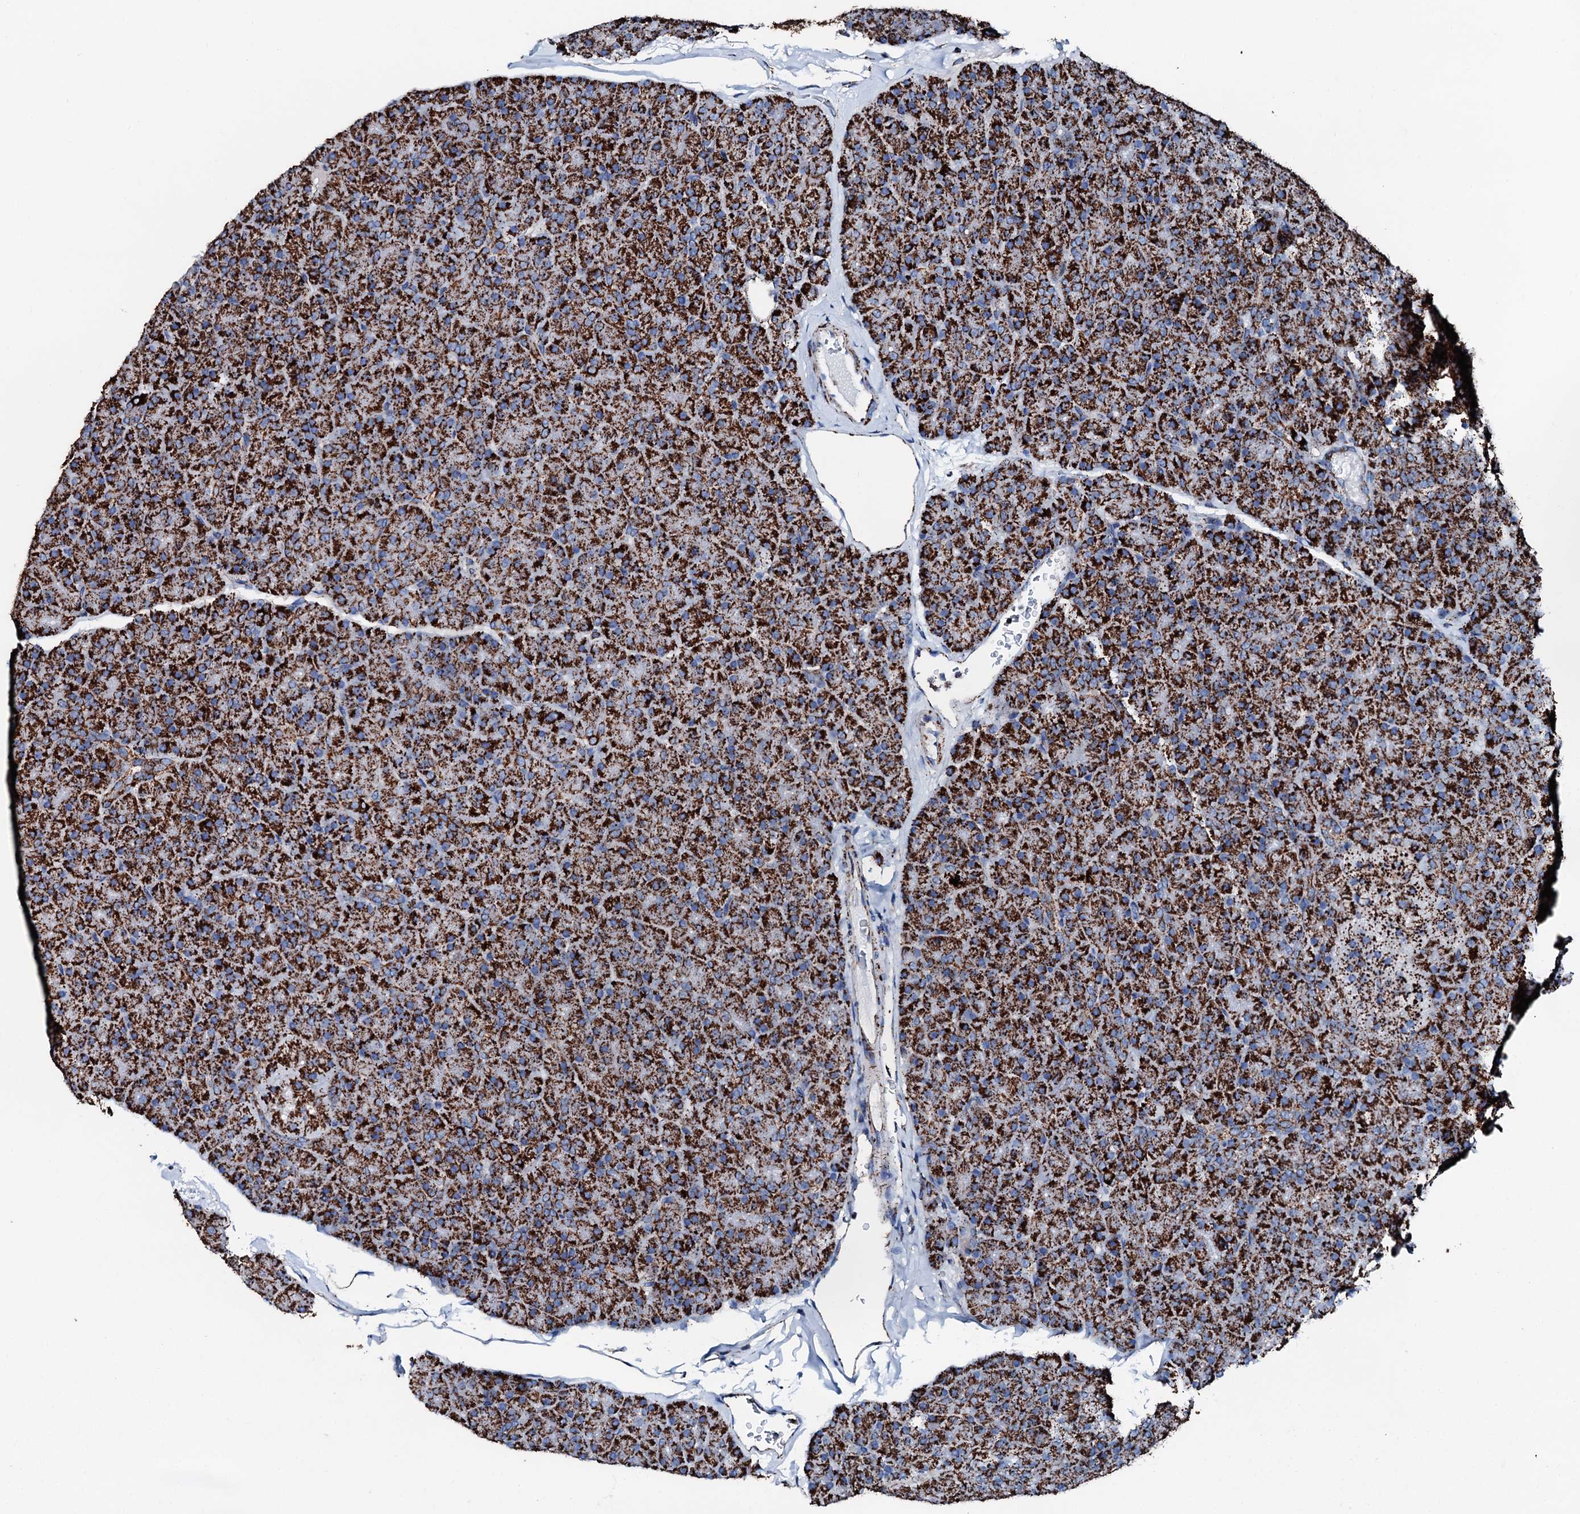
{"staining": {"intensity": "strong", "quantity": ">75%", "location": "cytoplasmic/membranous"}, "tissue": "pancreas", "cell_type": "Exocrine glandular cells", "image_type": "normal", "snomed": [{"axis": "morphology", "description": "Normal tissue, NOS"}, {"axis": "topography", "description": "Pancreas"}], "caption": "Immunohistochemical staining of unremarkable human pancreas displays strong cytoplasmic/membranous protein expression in approximately >75% of exocrine glandular cells. (DAB IHC with brightfield microscopy, high magnification).", "gene": "HADH", "patient": {"sex": "male", "age": 36}}